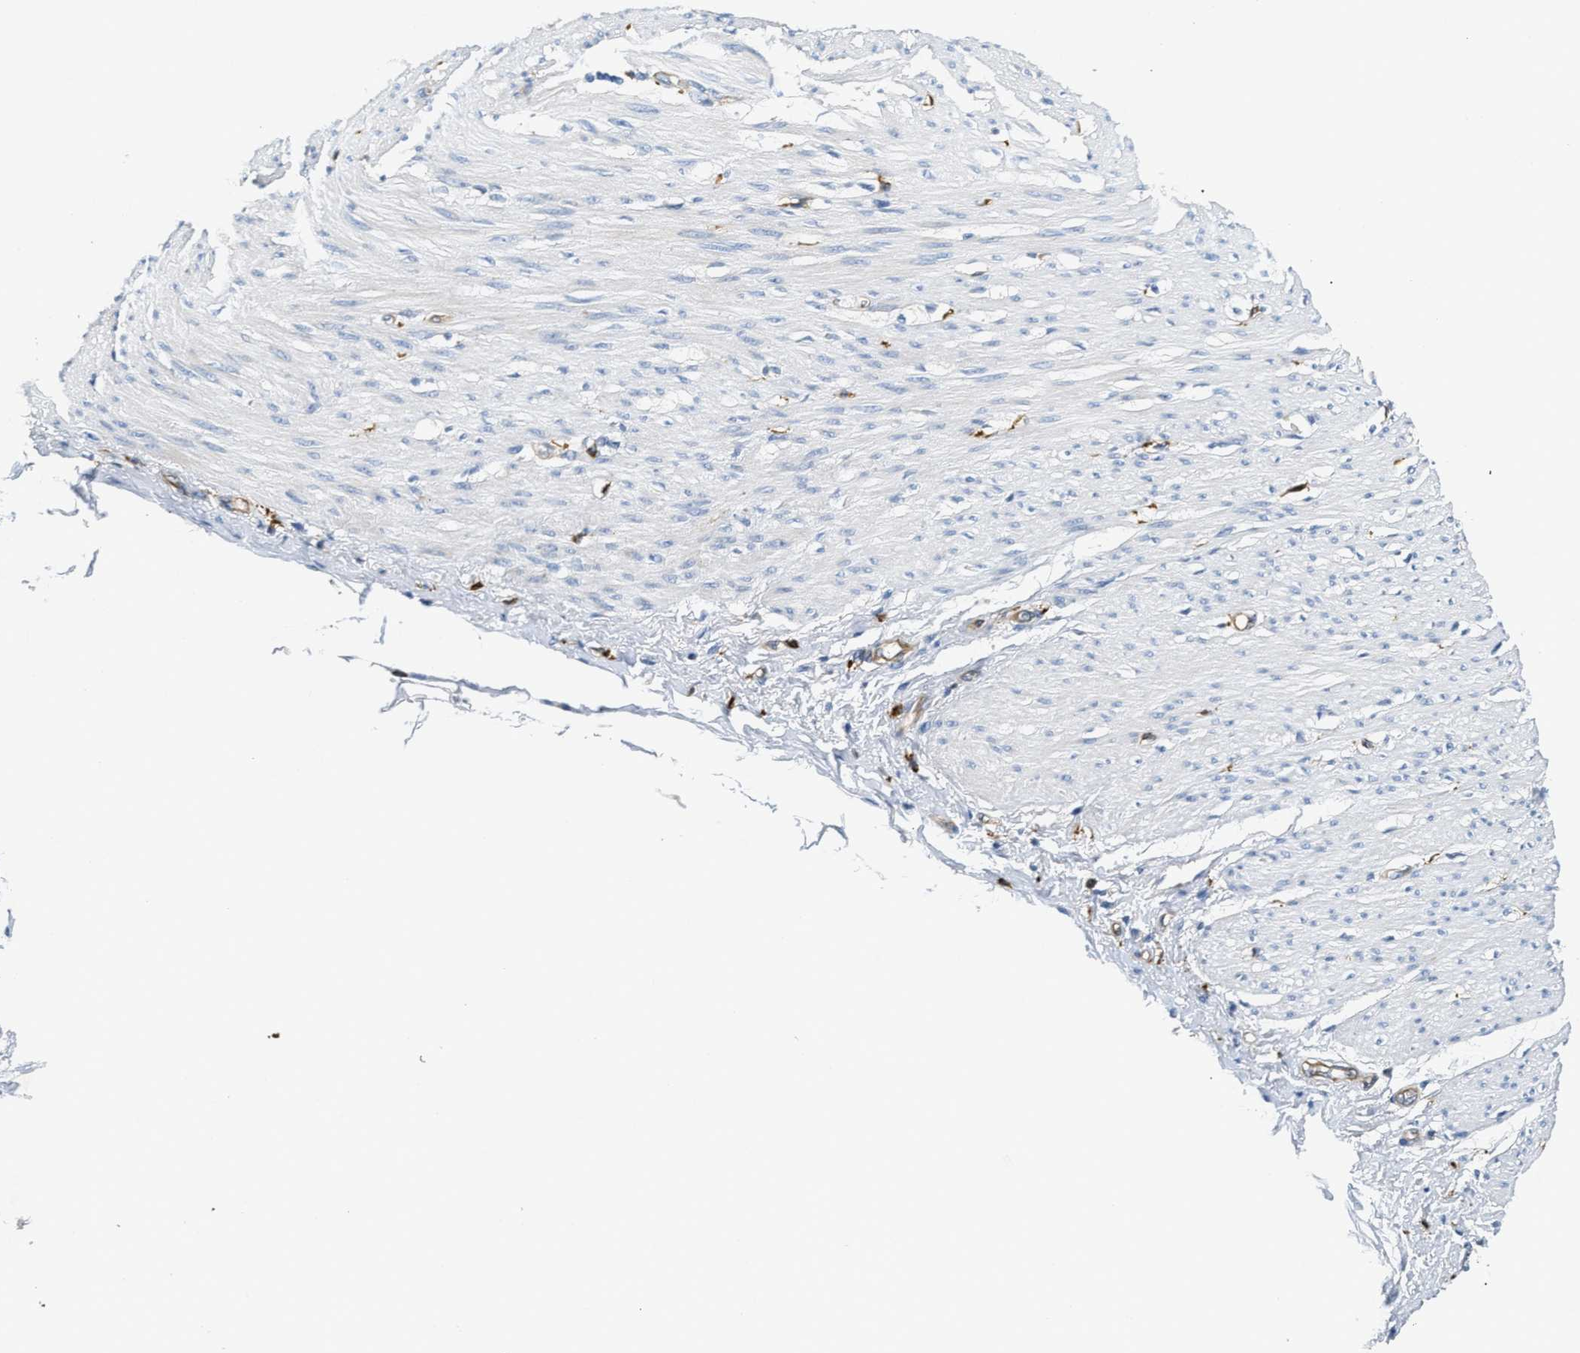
{"staining": {"intensity": "negative", "quantity": "none", "location": "none"}, "tissue": "adipose tissue", "cell_type": "Adipocytes", "image_type": "normal", "snomed": [{"axis": "morphology", "description": "Normal tissue, NOS"}, {"axis": "morphology", "description": "Adenocarcinoma, NOS"}, {"axis": "topography", "description": "Colon"}, {"axis": "topography", "description": "Peripheral nerve tissue"}], "caption": "An IHC image of unremarkable adipose tissue is shown. There is no staining in adipocytes of adipose tissue. (Immunohistochemistry, brightfield microscopy, high magnification).", "gene": "NSUN7", "patient": {"sex": "male", "age": 14}}